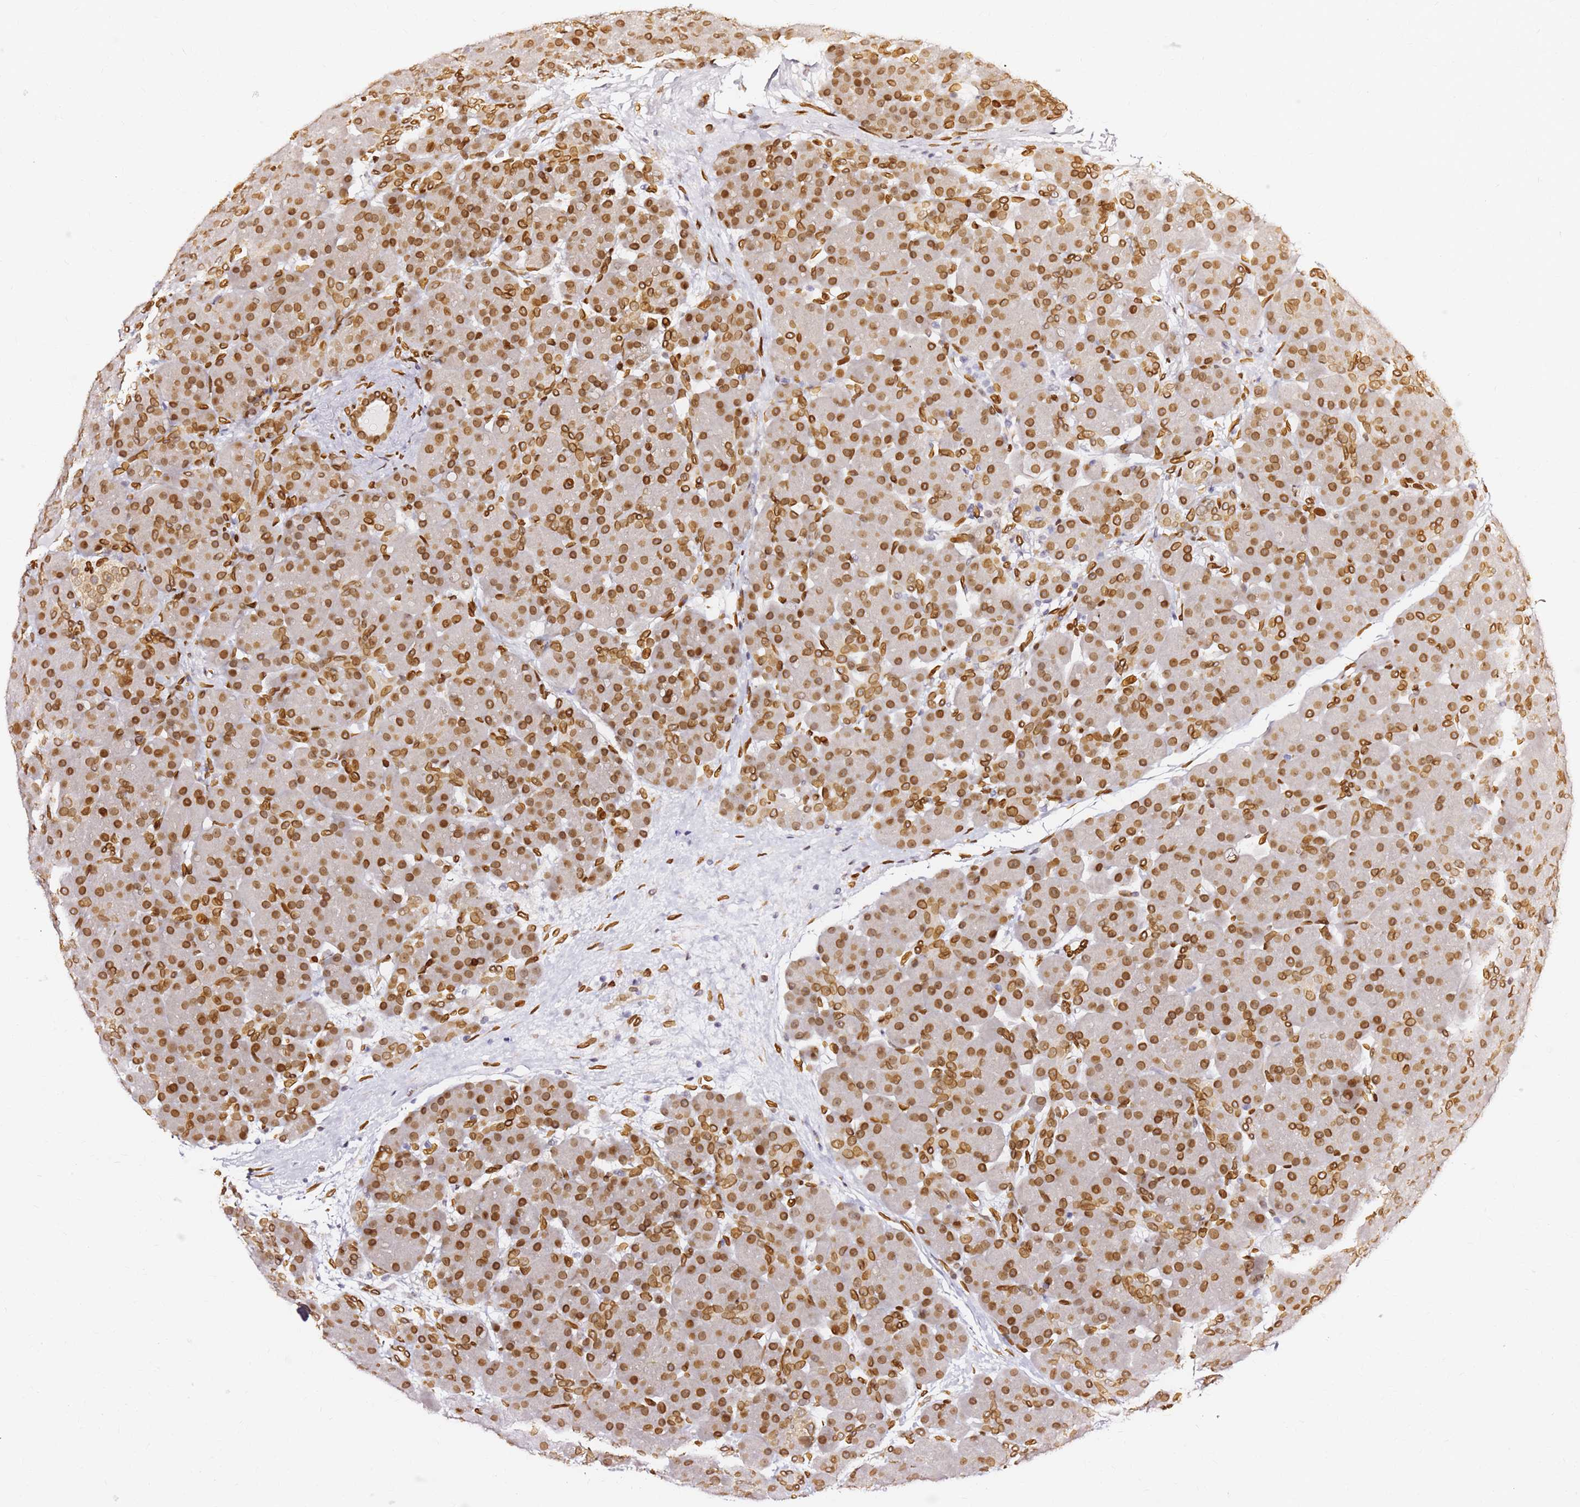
{"staining": {"intensity": "strong", "quantity": ">75%", "location": "cytoplasmic/membranous,nuclear"}, "tissue": "pancreas", "cell_type": "Exocrine glandular cells", "image_type": "normal", "snomed": [{"axis": "morphology", "description": "Normal tissue, NOS"}, {"axis": "topography", "description": "Pancreas"}], "caption": "Immunohistochemistry micrograph of benign pancreas: human pancreas stained using IHC reveals high levels of strong protein expression localized specifically in the cytoplasmic/membranous,nuclear of exocrine glandular cells, appearing as a cytoplasmic/membranous,nuclear brown color.", "gene": "C6orf141", "patient": {"sex": "male", "age": 66}}